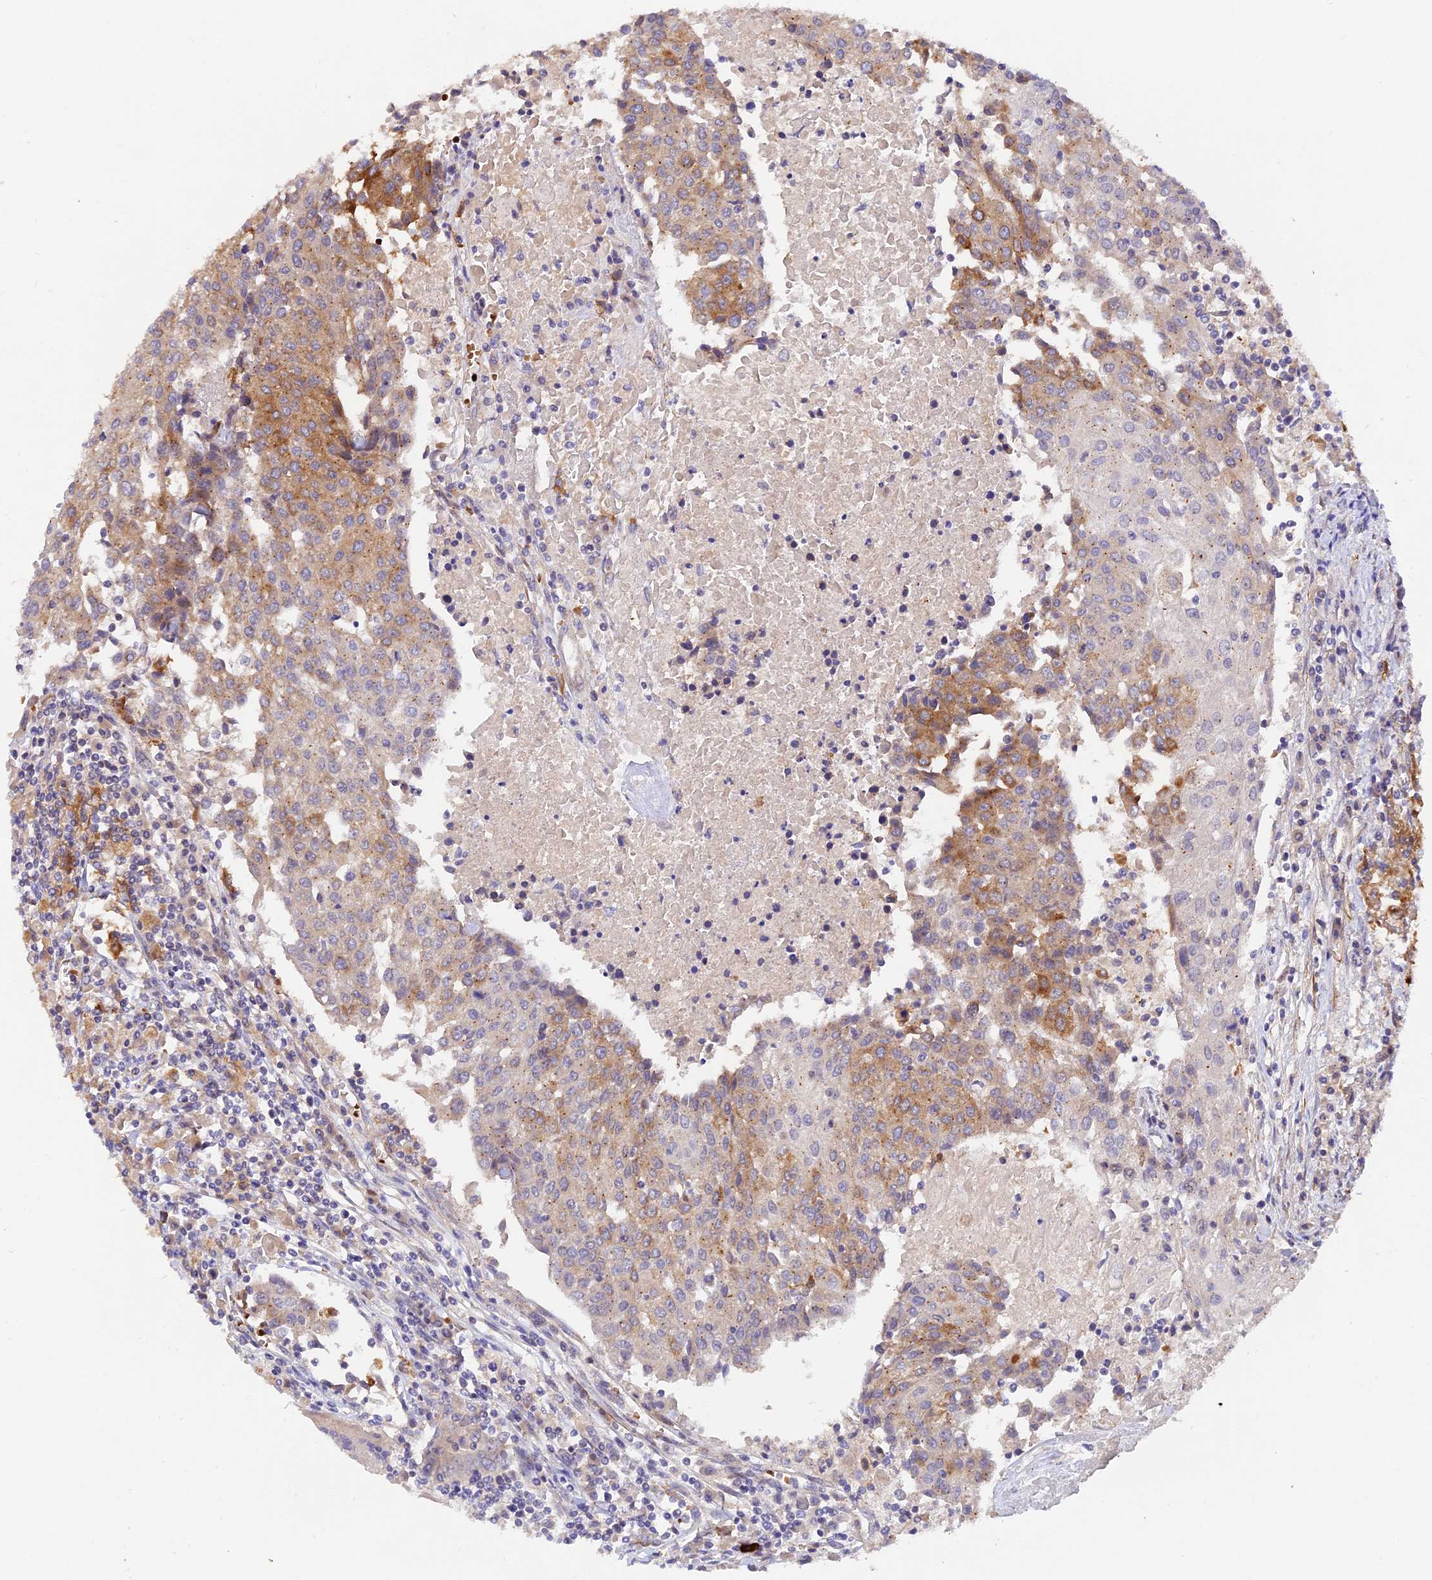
{"staining": {"intensity": "moderate", "quantity": "<25%", "location": "cytoplasmic/membranous"}, "tissue": "urothelial cancer", "cell_type": "Tumor cells", "image_type": "cancer", "snomed": [{"axis": "morphology", "description": "Urothelial carcinoma, High grade"}, {"axis": "topography", "description": "Urinary bladder"}], "caption": "Protein expression analysis of urothelial cancer displays moderate cytoplasmic/membranous staining in approximately <25% of tumor cells.", "gene": "WDFY4", "patient": {"sex": "female", "age": 85}}